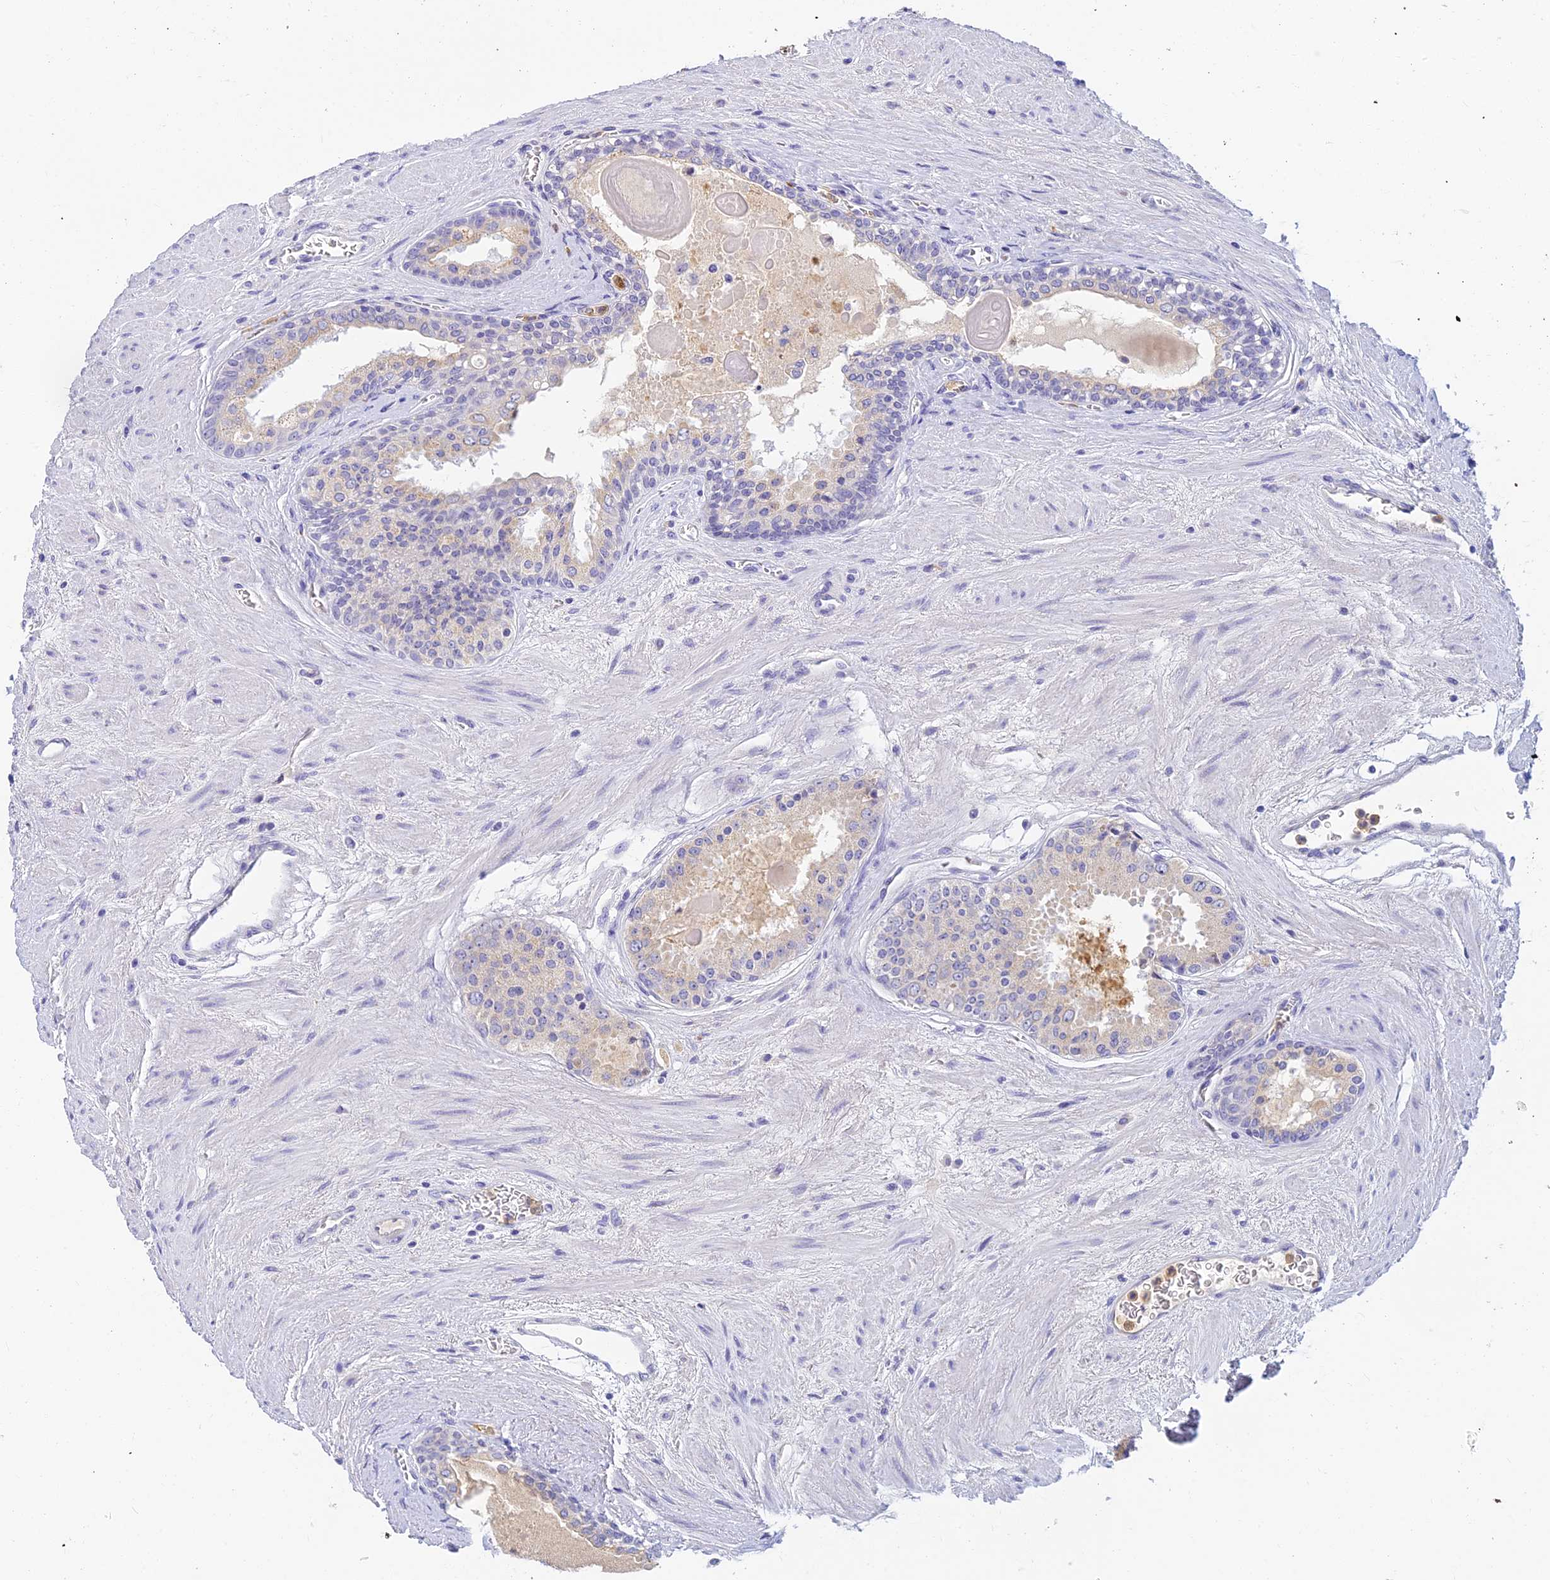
{"staining": {"intensity": "weak", "quantity": "<25%", "location": "cytoplasmic/membranous"}, "tissue": "prostate cancer", "cell_type": "Tumor cells", "image_type": "cancer", "snomed": [{"axis": "morphology", "description": "Adenocarcinoma, High grade"}, {"axis": "topography", "description": "Prostate"}], "caption": "The histopathology image demonstrates no significant expression in tumor cells of prostate cancer.", "gene": "INTS13", "patient": {"sex": "male", "age": 67}}